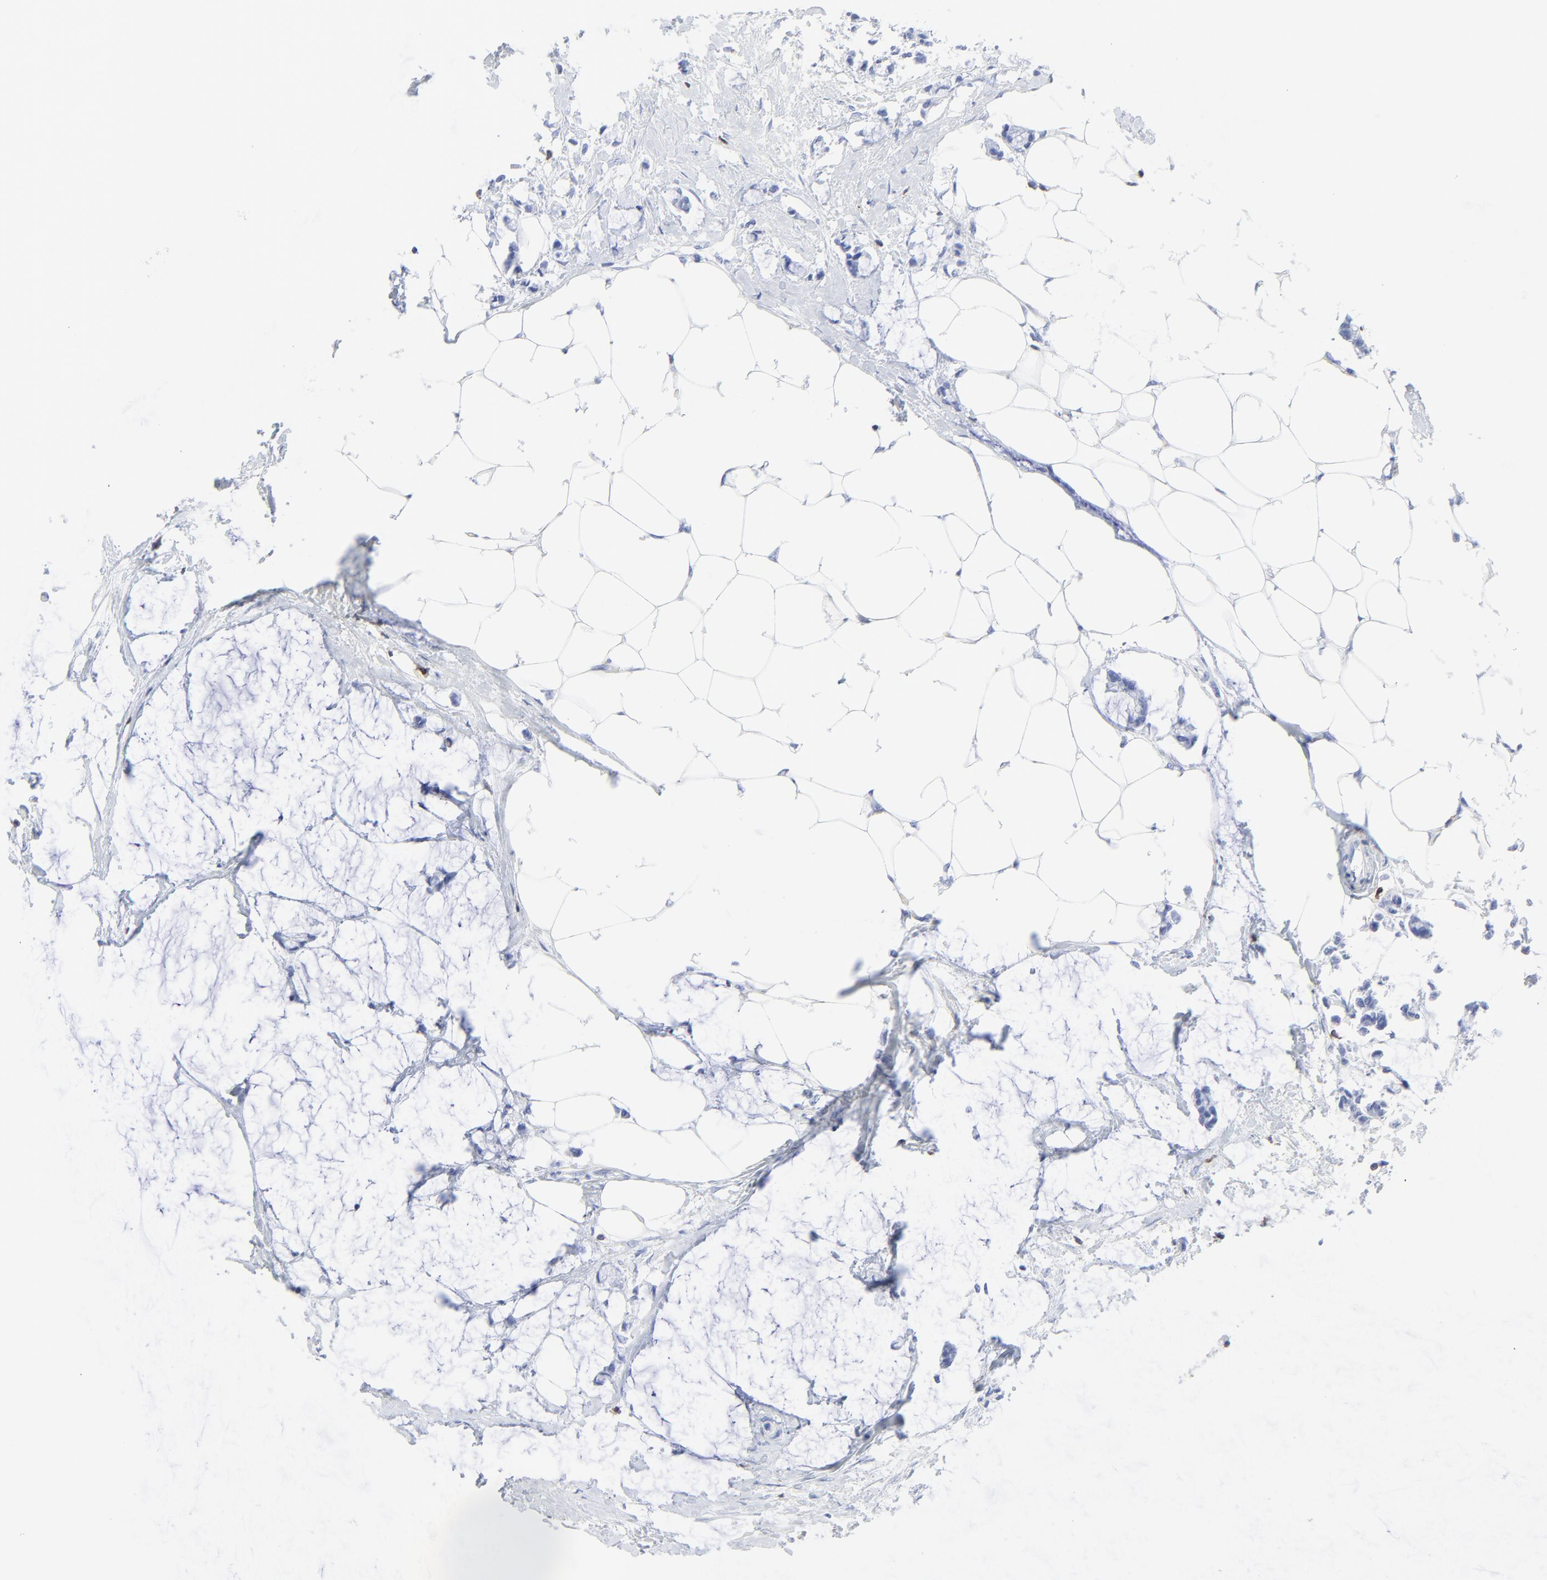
{"staining": {"intensity": "negative", "quantity": "none", "location": "none"}, "tissue": "colorectal cancer", "cell_type": "Tumor cells", "image_type": "cancer", "snomed": [{"axis": "morphology", "description": "Normal tissue, NOS"}, {"axis": "morphology", "description": "Adenocarcinoma, NOS"}, {"axis": "topography", "description": "Colon"}, {"axis": "topography", "description": "Peripheral nerve tissue"}], "caption": "Colorectal adenocarcinoma was stained to show a protein in brown. There is no significant positivity in tumor cells.", "gene": "LCK", "patient": {"sex": "male", "age": 14}}